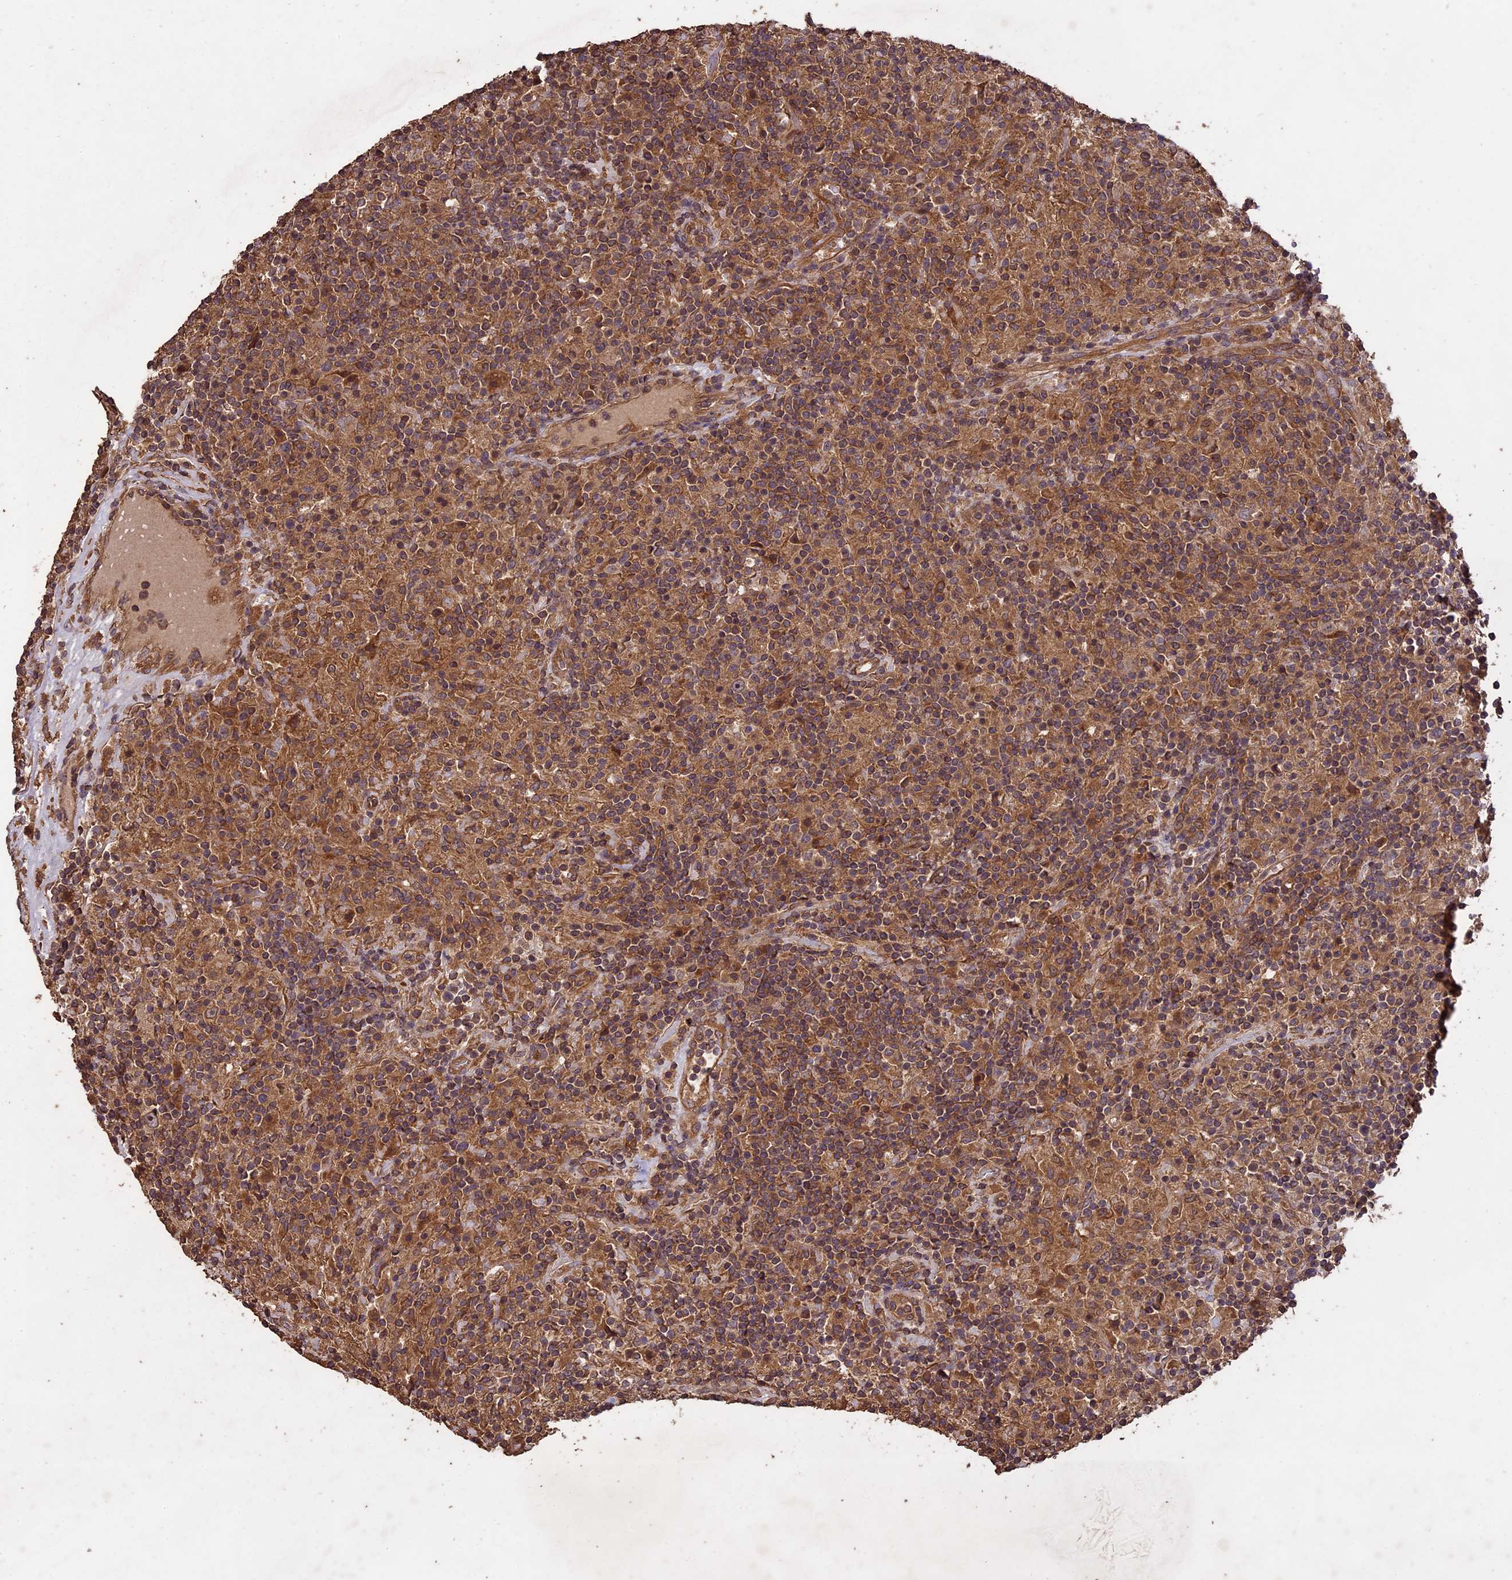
{"staining": {"intensity": "moderate", "quantity": ">75%", "location": "cytoplasmic/membranous"}, "tissue": "lymphoma", "cell_type": "Tumor cells", "image_type": "cancer", "snomed": [{"axis": "morphology", "description": "Hodgkin's disease, NOS"}, {"axis": "topography", "description": "Lymph node"}], "caption": "Protein positivity by immunohistochemistry (IHC) exhibits moderate cytoplasmic/membranous staining in approximately >75% of tumor cells in Hodgkin's disease. The protein is stained brown, and the nuclei are stained in blue (DAB IHC with brightfield microscopy, high magnification).", "gene": "TTLL10", "patient": {"sex": "male", "age": 70}}